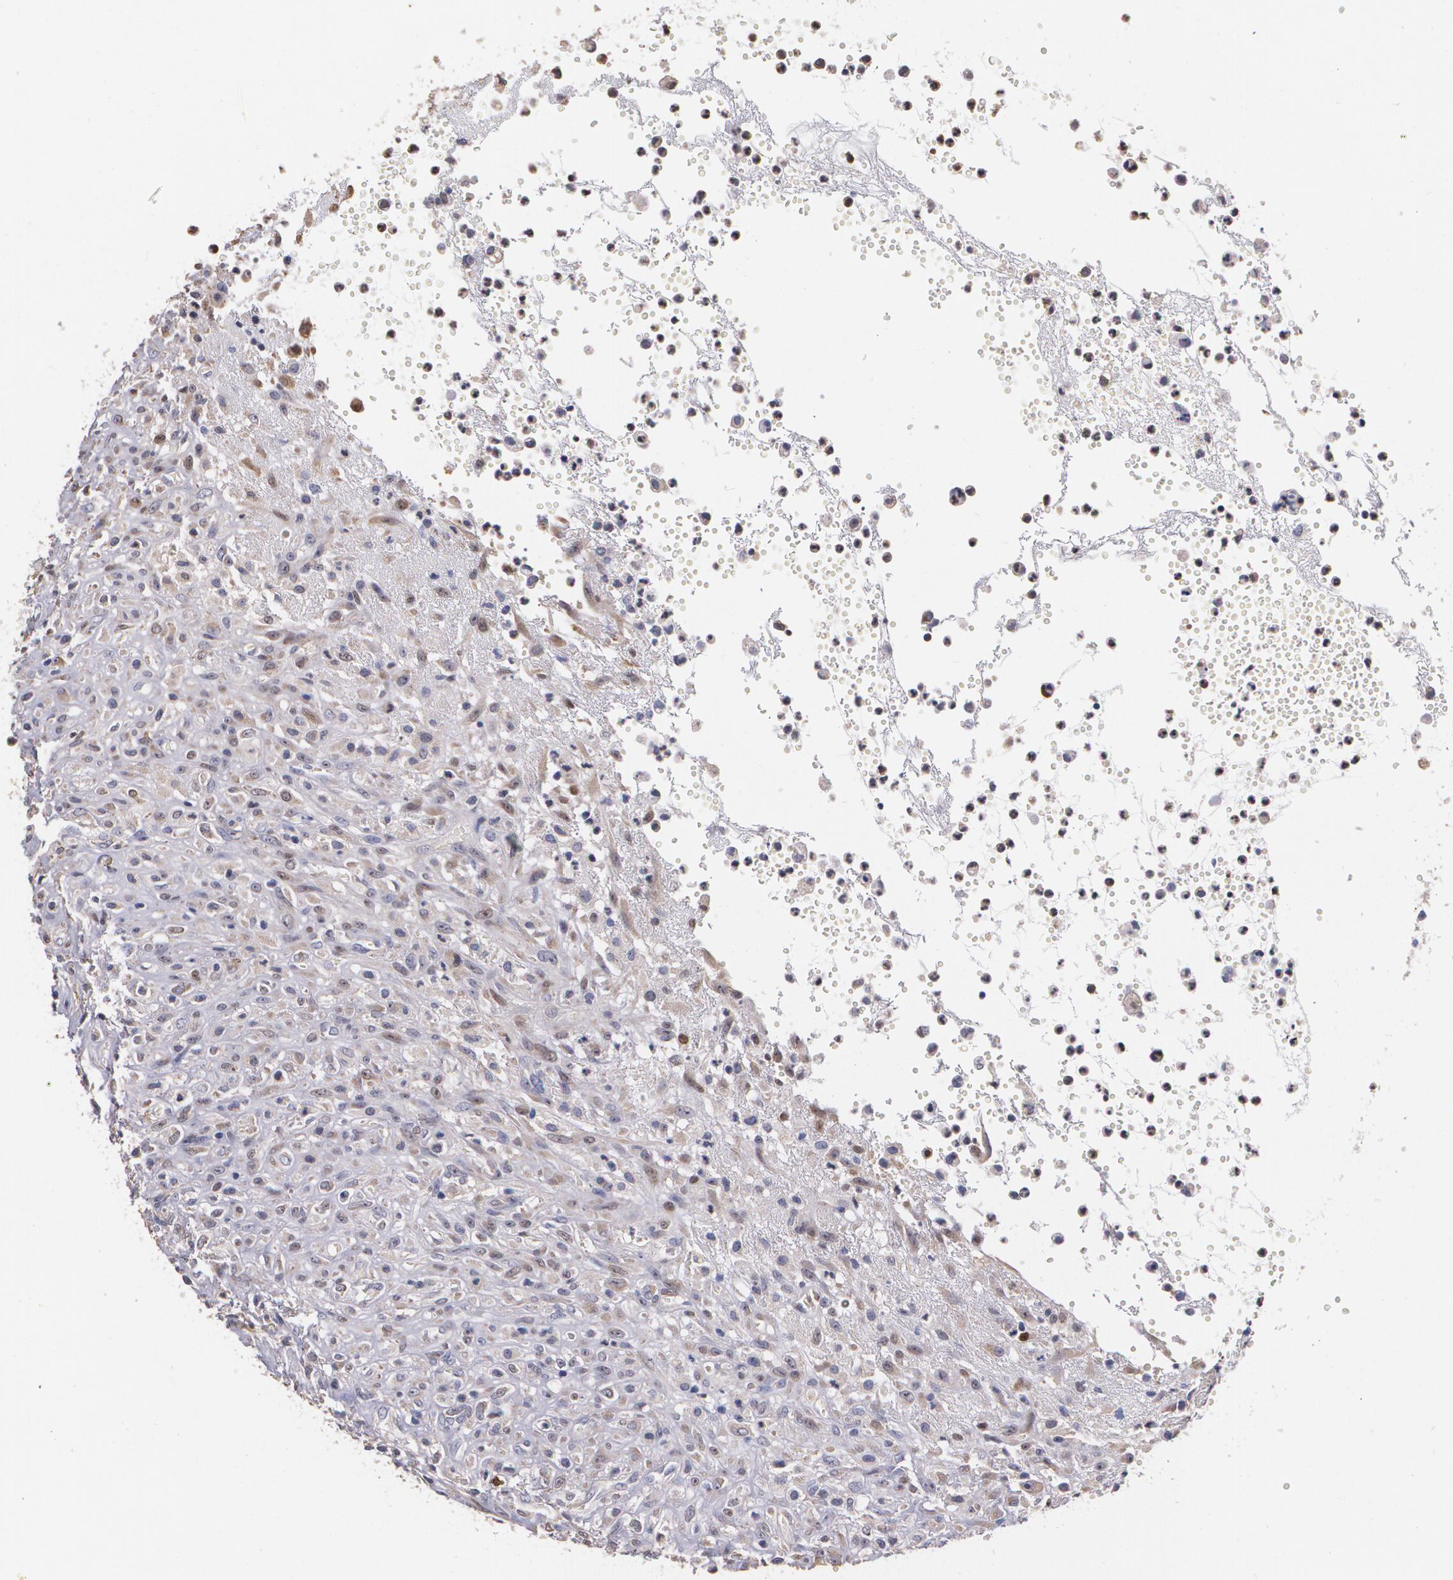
{"staining": {"intensity": "moderate", "quantity": "25%-75%", "location": "cytoplasmic/membranous"}, "tissue": "glioma", "cell_type": "Tumor cells", "image_type": "cancer", "snomed": [{"axis": "morphology", "description": "Glioma, malignant, High grade"}, {"axis": "topography", "description": "Brain"}], "caption": "The immunohistochemical stain highlights moderate cytoplasmic/membranous expression in tumor cells of malignant glioma (high-grade) tissue.", "gene": "ATF3", "patient": {"sex": "male", "age": 66}}